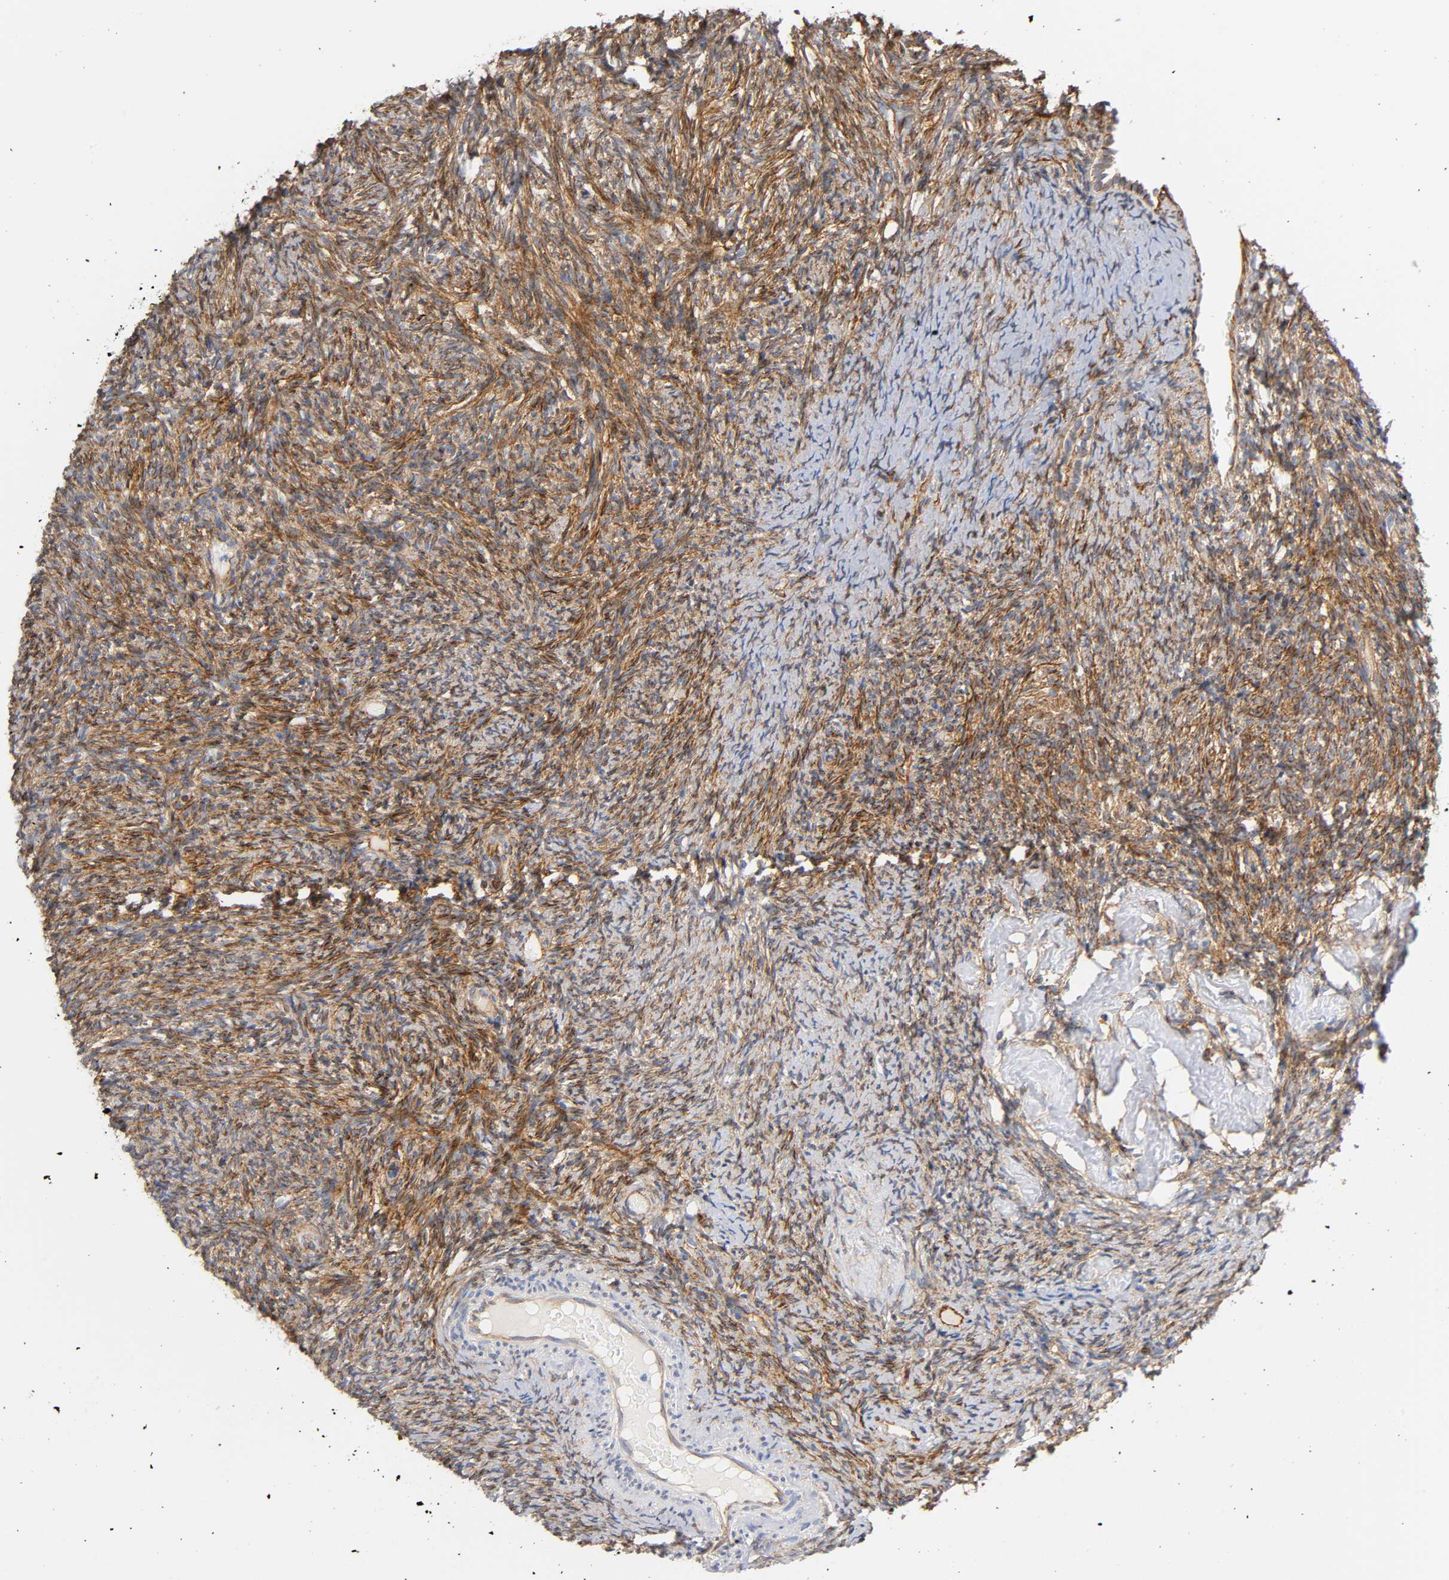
{"staining": {"intensity": "moderate", "quantity": ">75%", "location": "cytoplasmic/membranous"}, "tissue": "ovary", "cell_type": "Ovarian stroma cells", "image_type": "normal", "snomed": [{"axis": "morphology", "description": "Normal tissue, NOS"}, {"axis": "topography", "description": "Ovary"}], "caption": "Brown immunohistochemical staining in unremarkable human ovary reveals moderate cytoplasmic/membranous expression in approximately >75% of ovarian stroma cells.", "gene": "SPTAN1", "patient": {"sex": "female", "age": 60}}